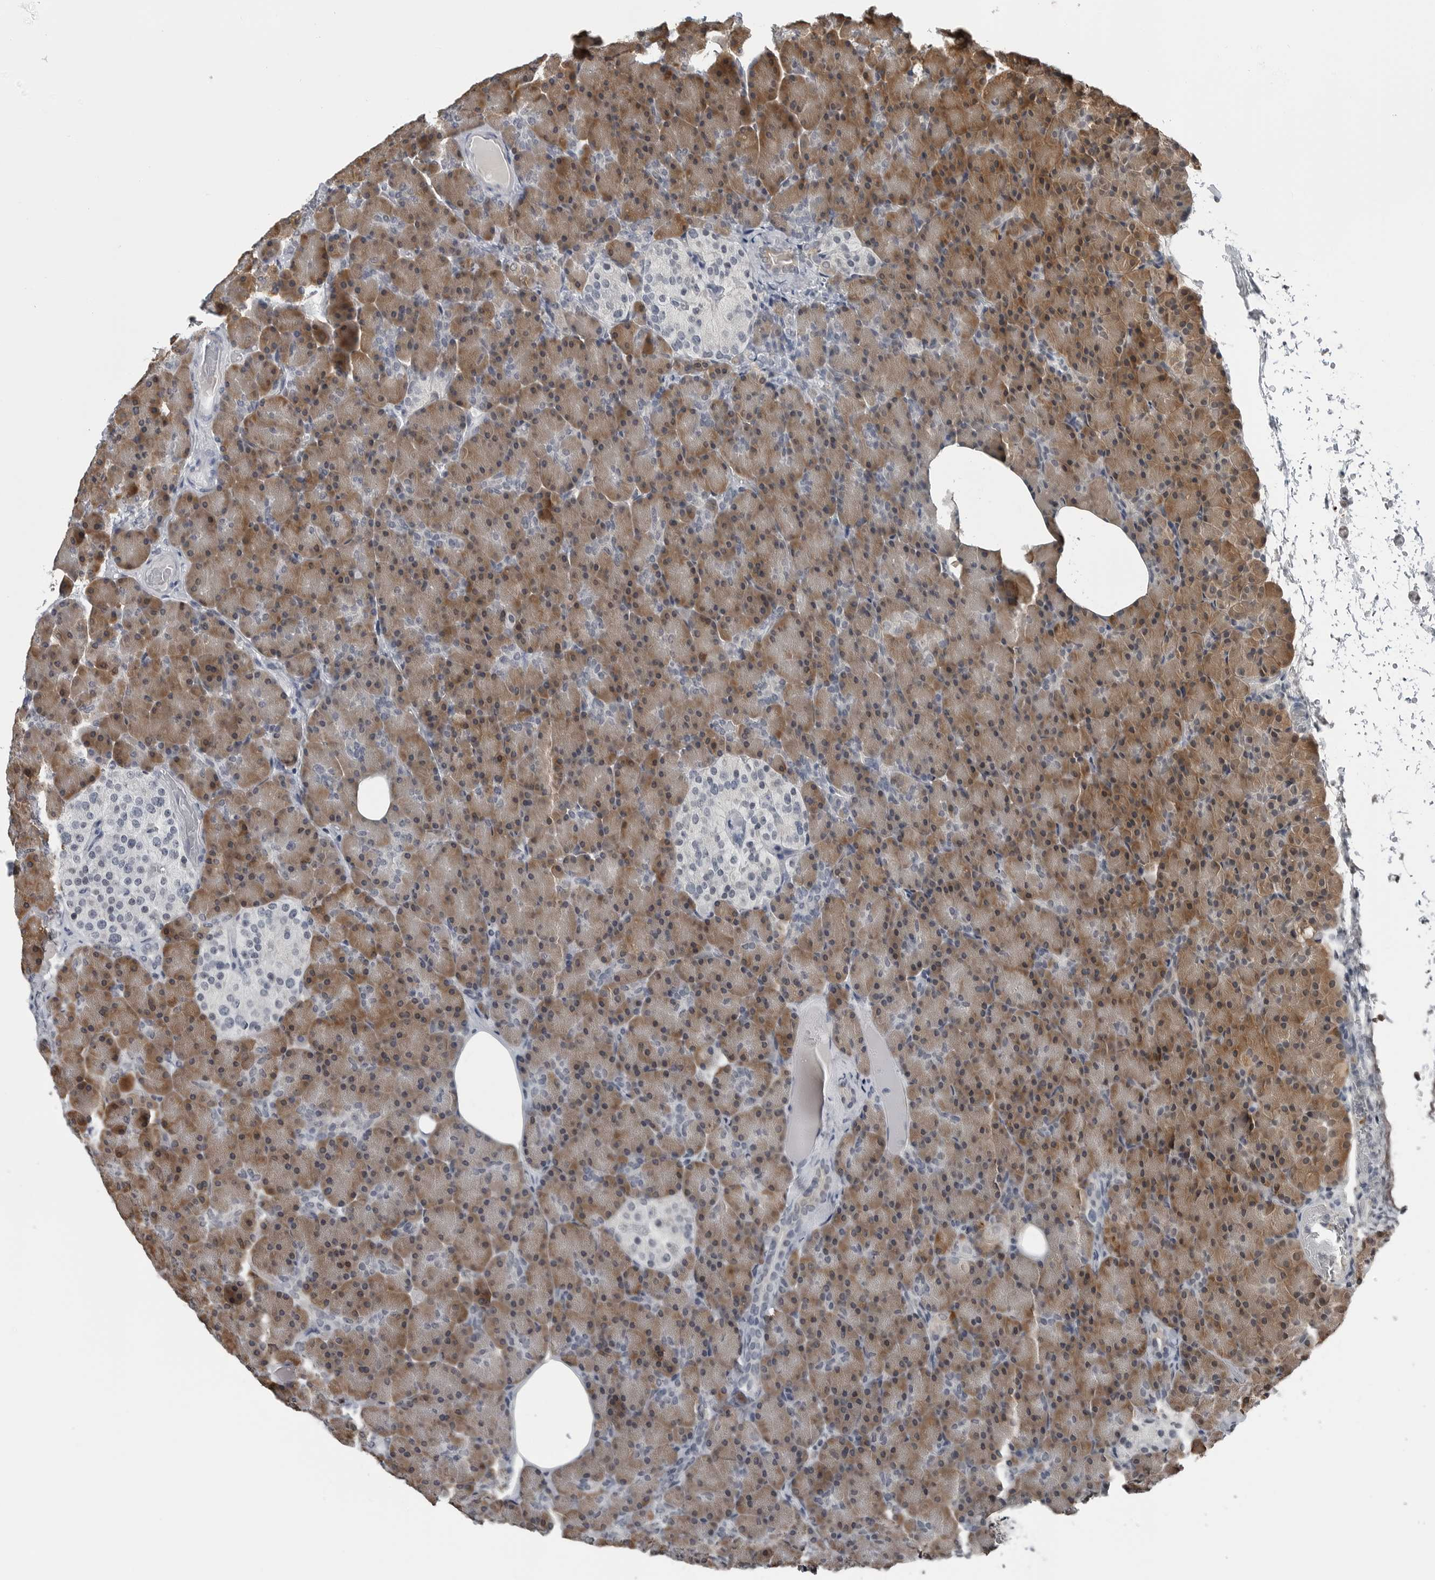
{"staining": {"intensity": "moderate", "quantity": ">75%", "location": "cytoplasmic/membranous"}, "tissue": "pancreas", "cell_type": "Exocrine glandular cells", "image_type": "normal", "snomed": [{"axis": "morphology", "description": "Normal tissue, NOS"}, {"axis": "topography", "description": "Pancreas"}], "caption": "A micrograph showing moderate cytoplasmic/membranous expression in about >75% of exocrine glandular cells in unremarkable pancreas, as visualized by brown immunohistochemical staining.", "gene": "SPINK1", "patient": {"sex": "female", "age": 43}}